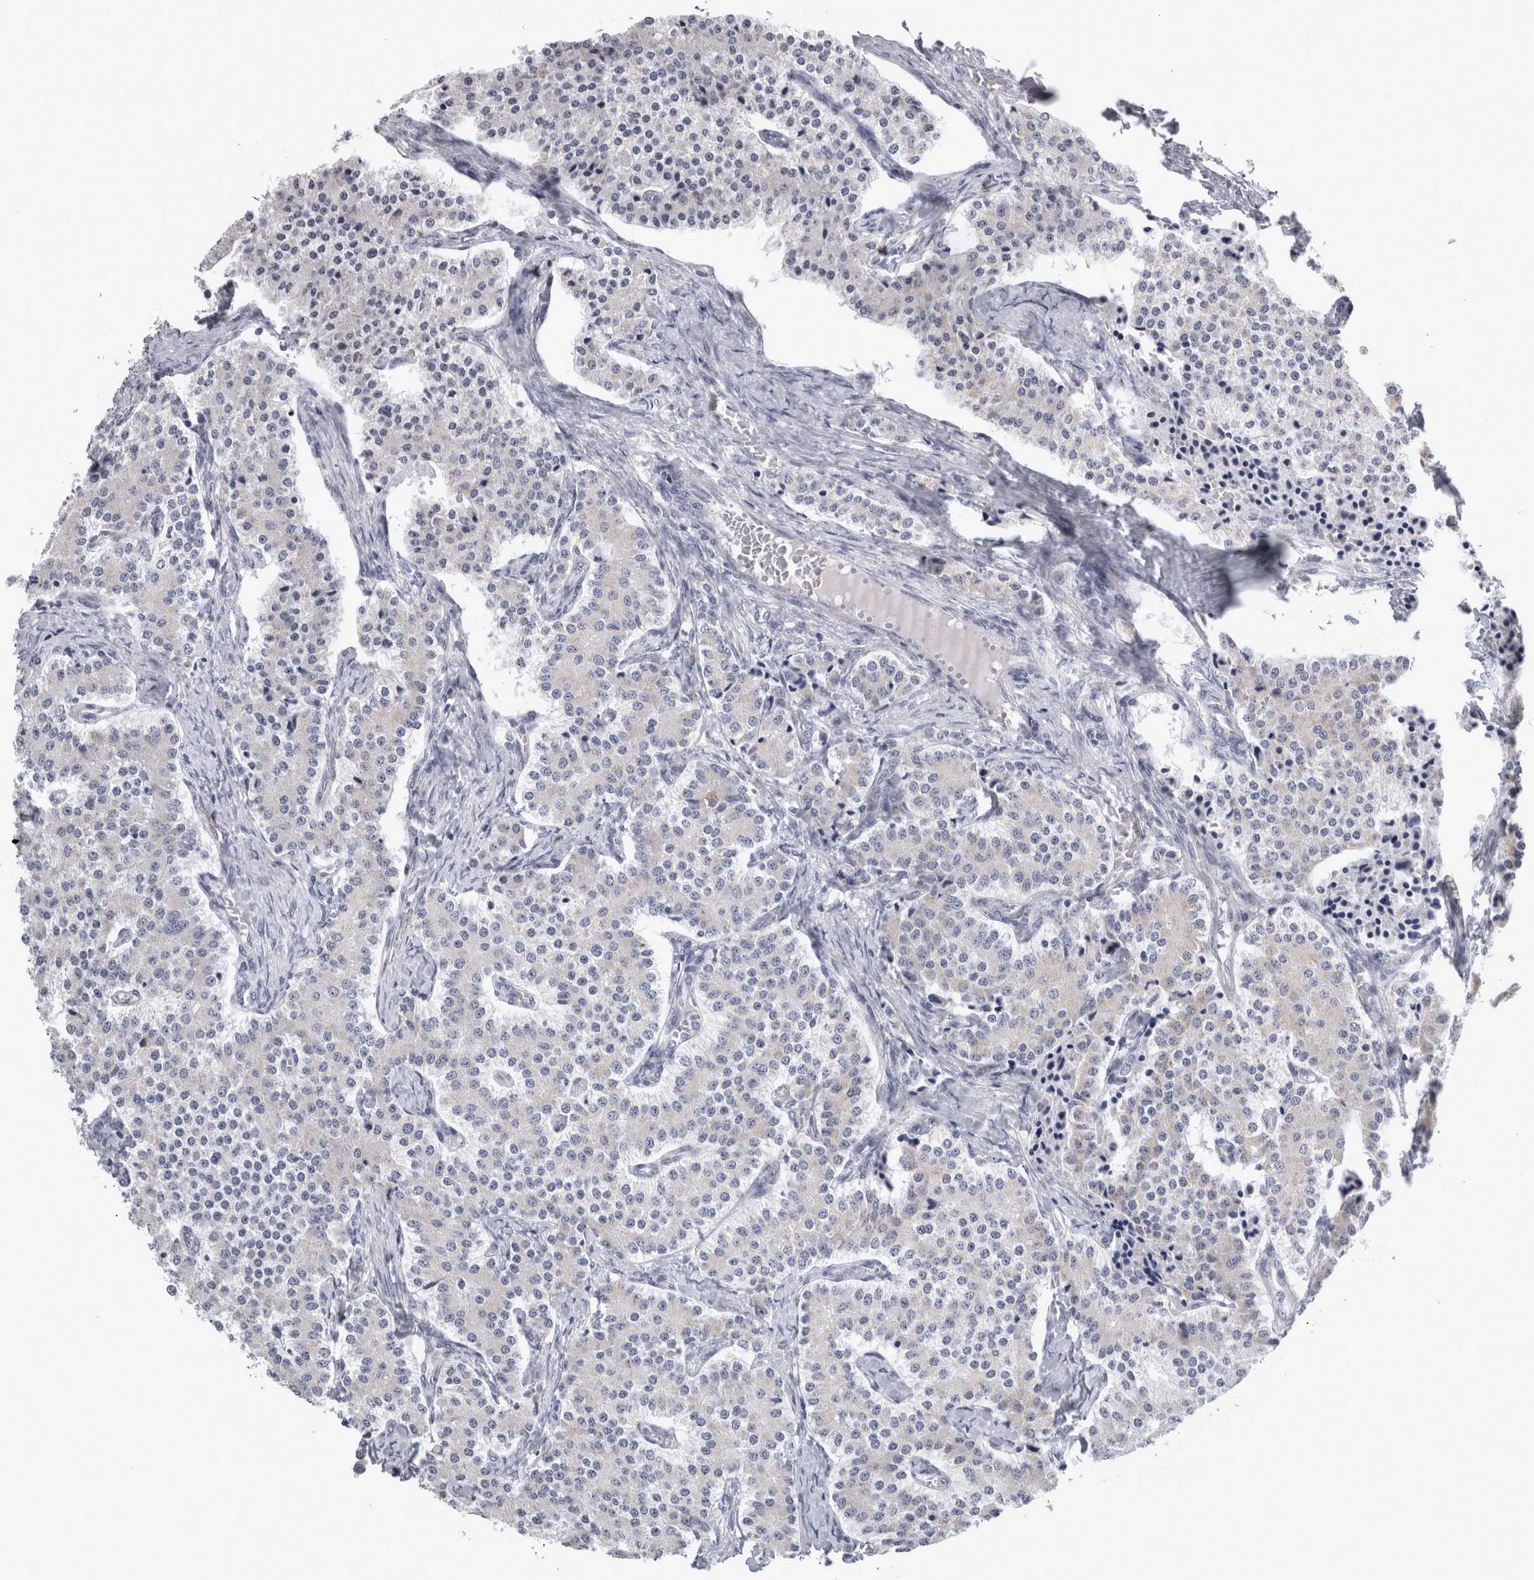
{"staining": {"intensity": "negative", "quantity": "none", "location": "none"}, "tissue": "carcinoid", "cell_type": "Tumor cells", "image_type": "cancer", "snomed": [{"axis": "morphology", "description": "Carcinoid, malignant, NOS"}, {"axis": "topography", "description": "Colon"}], "caption": "Protein analysis of carcinoid (malignant) exhibits no significant positivity in tumor cells.", "gene": "TCAP", "patient": {"sex": "female", "age": 52}}